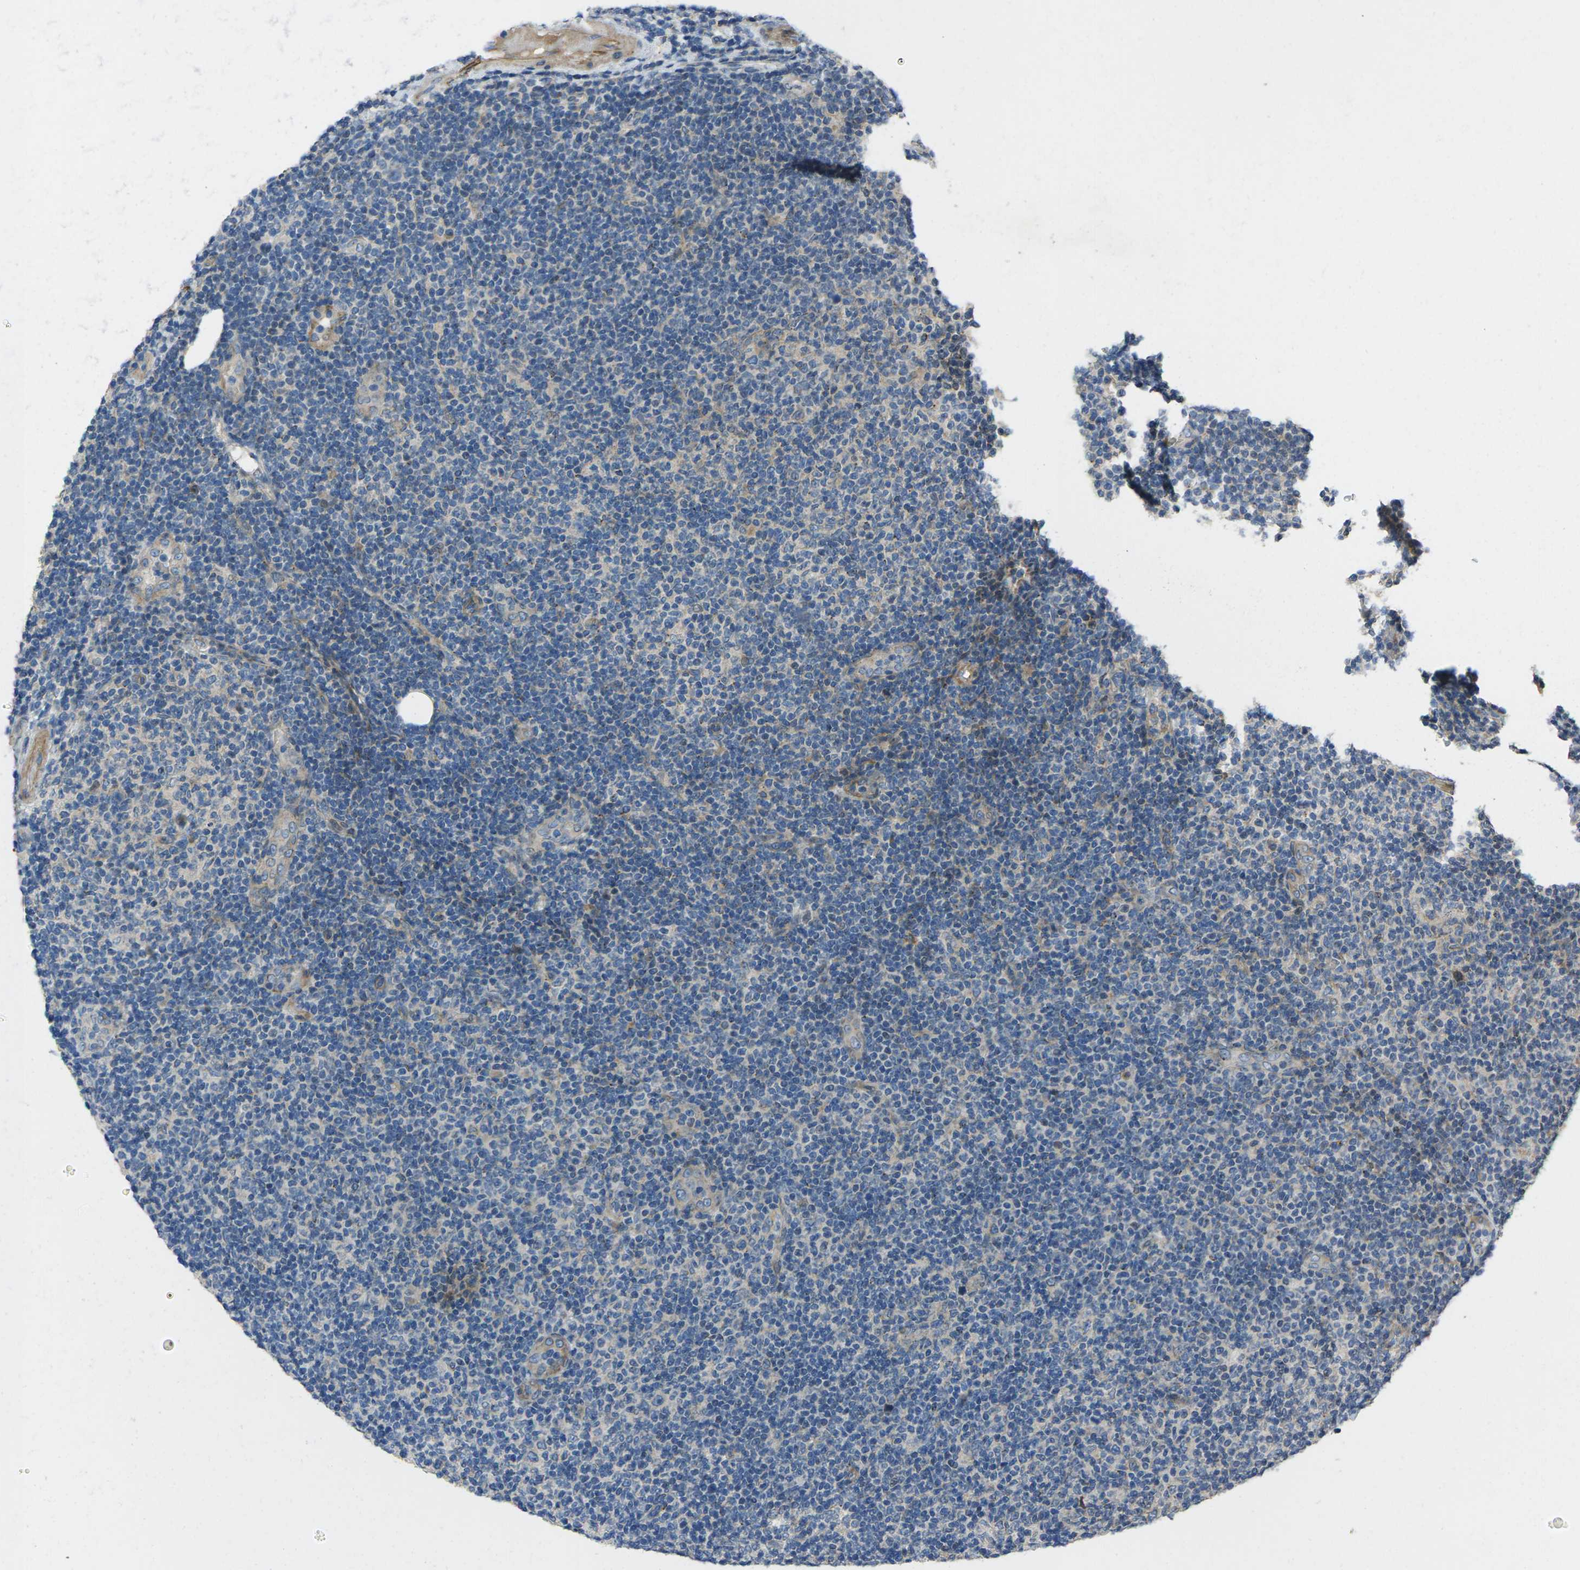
{"staining": {"intensity": "negative", "quantity": "none", "location": "none"}, "tissue": "lymphoma", "cell_type": "Tumor cells", "image_type": "cancer", "snomed": [{"axis": "morphology", "description": "Malignant lymphoma, non-Hodgkin's type, Low grade"}, {"axis": "topography", "description": "Lymph node"}], "caption": "High magnification brightfield microscopy of lymphoma stained with DAB (brown) and counterstained with hematoxylin (blue): tumor cells show no significant staining.", "gene": "EDNRA", "patient": {"sex": "male", "age": 83}}